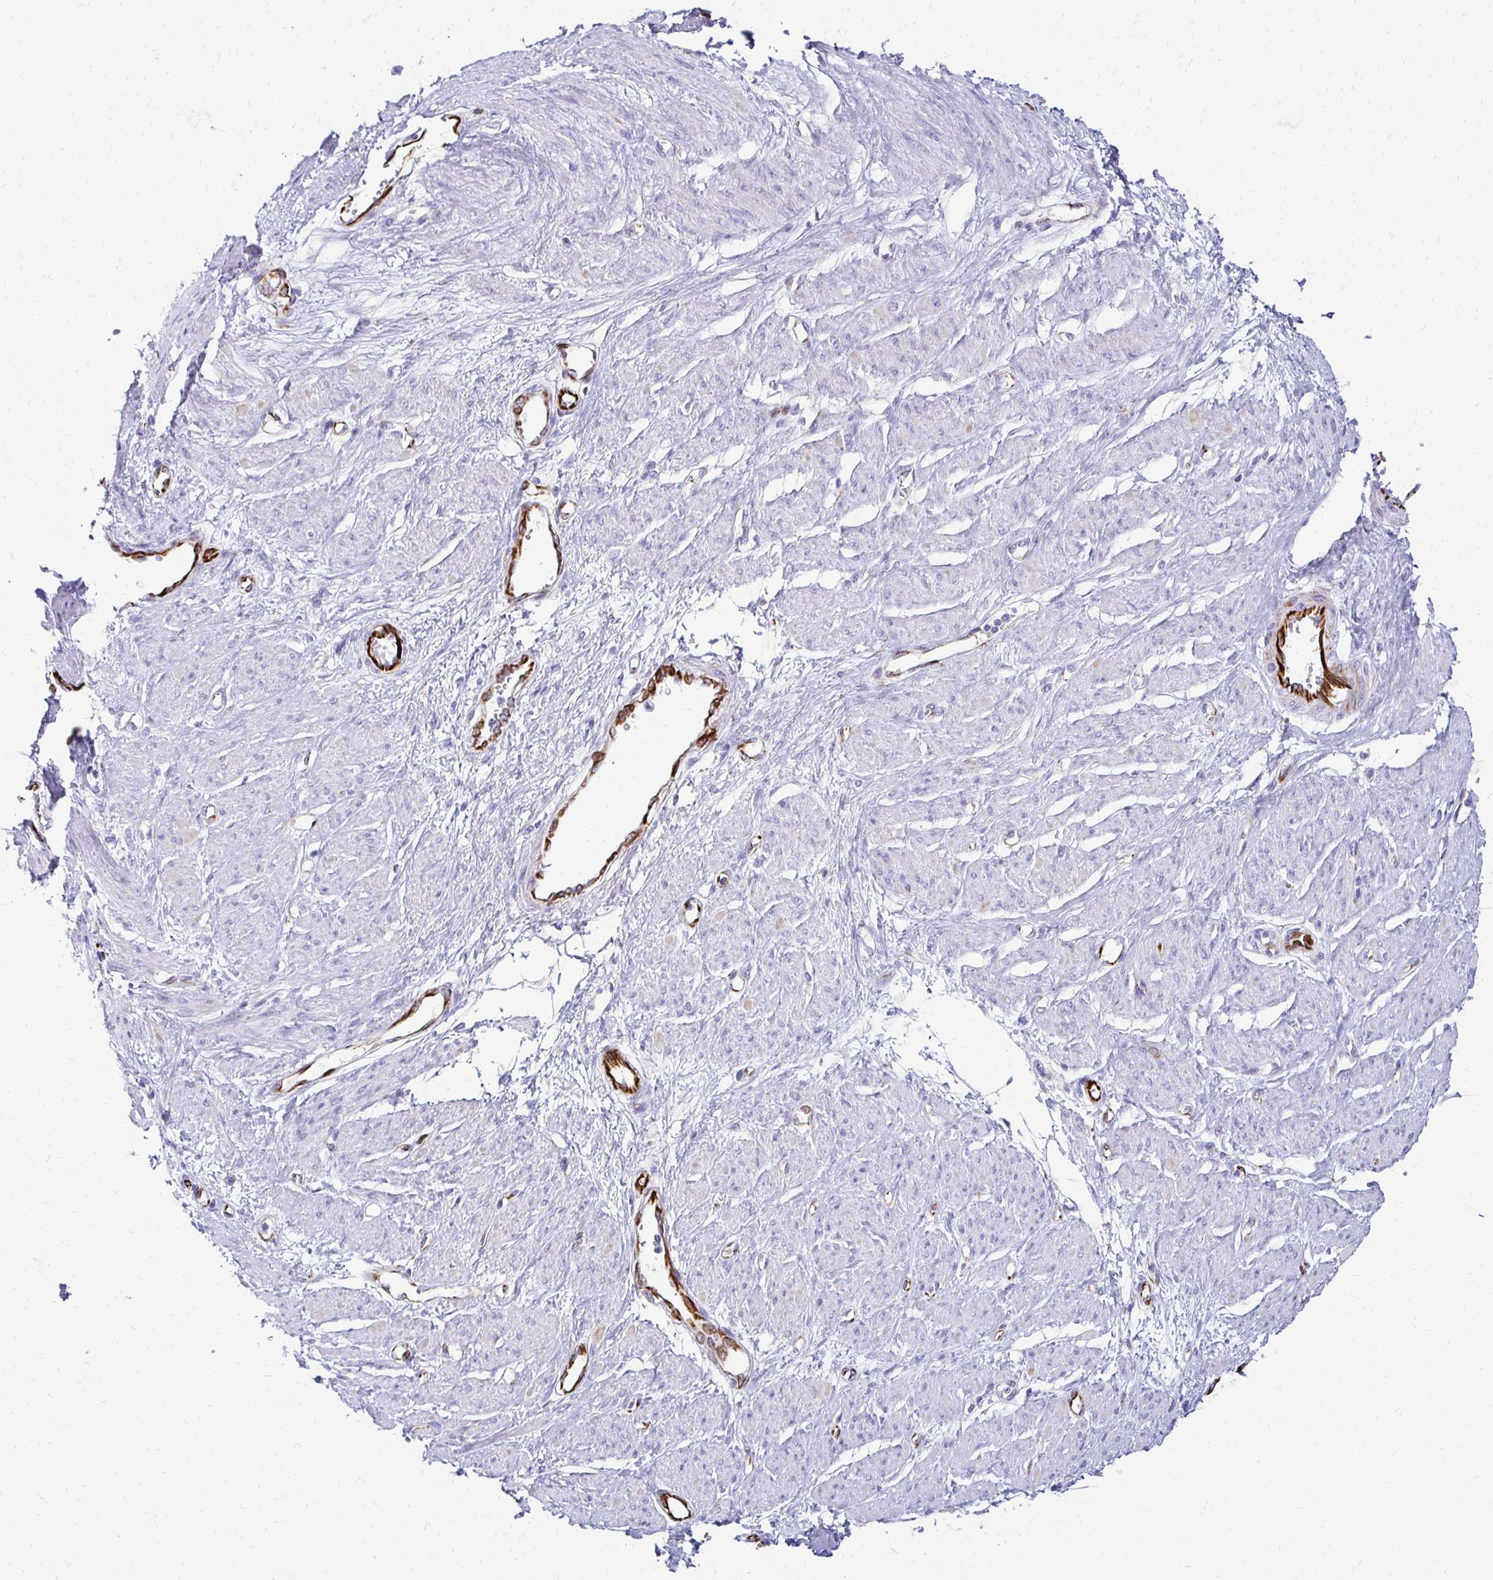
{"staining": {"intensity": "negative", "quantity": "none", "location": "none"}, "tissue": "smooth muscle", "cell_type": "Smooth muscle cells", "image_type": "normal", "snomed": [{"axis": "morphology", "description": "Normal tissue, NOS"}, {"axis": "topography", "description": "Smooth muscle"}, {"axis": "topography", "description": "Uterus"}], "caption": "The micrograph displays no staining of smooth muscle cells in unremarkable smooth muscle. The staining is performed using DAB brown chromogen with nuclei counter-stained in using hematoxylin.", "gene": "TMEM54", "patient": {"sex": "female", "age": 39}}